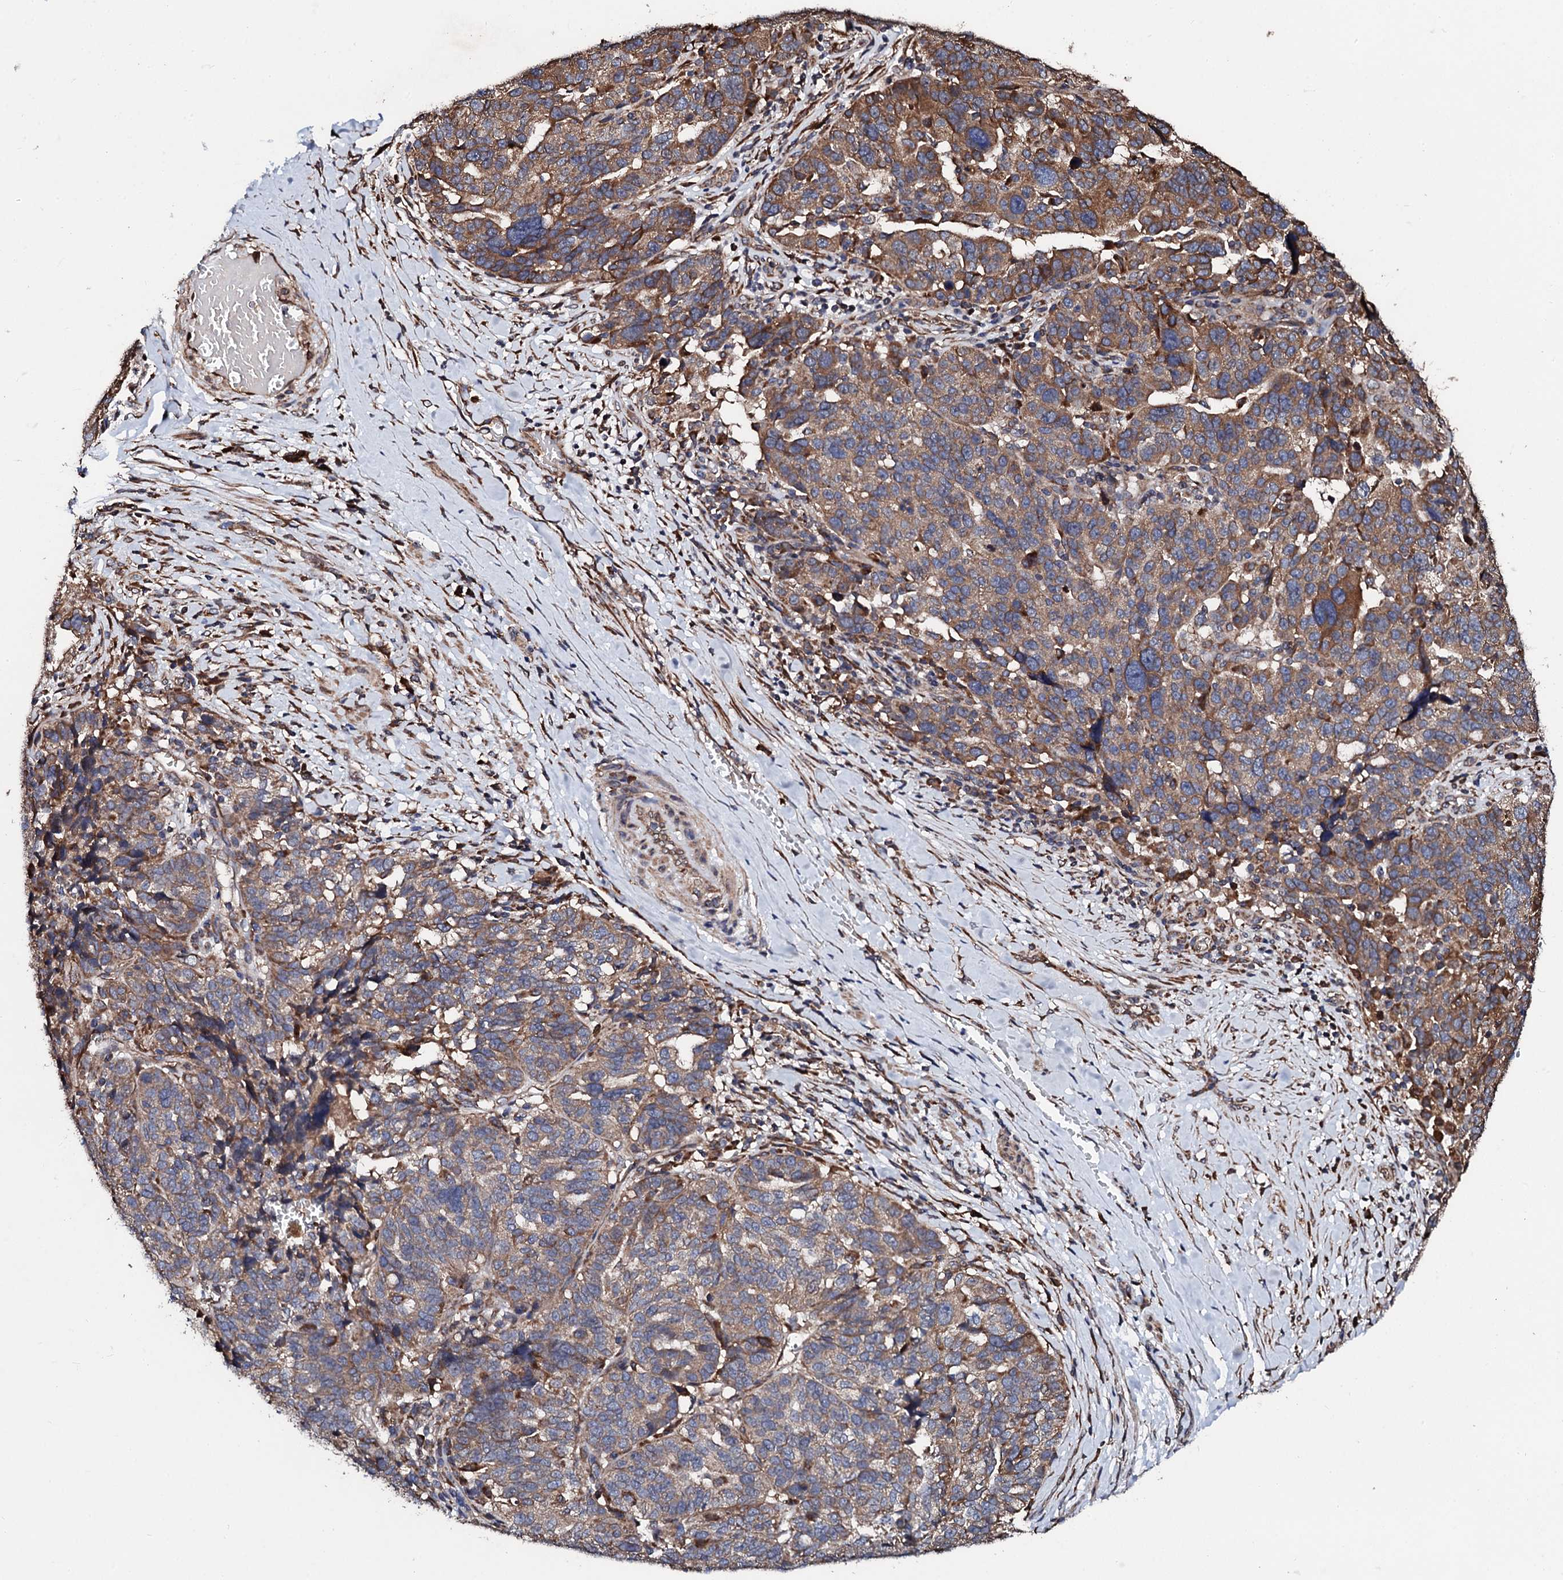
{"staining": {"intensity": "moderate", "quantity": ">75%", "location": "cytoplasmic/membranous"}, "tissue": "ovarian cancer", "cell_type": "Tumor cells", "image_type": "cancer", "snomed": [{"axis": "morphology", "description": "Cystadenocarcinoma, serous, NOS"}, {"axis": "topography", "description": "Ovary"}], "caption": "Serous cystadenocarcinoma (ovarian) stained with DAB immunohistochemistry (IHC) exhibits medium levels of moderate cytoplasmic/membranous expression in approximately >75% of tumor cells. (Brightfield microscopy of DAB IHC at high magnification).", "gene": "CKAP5", "patient": {"sex": "female", "age": 59}}